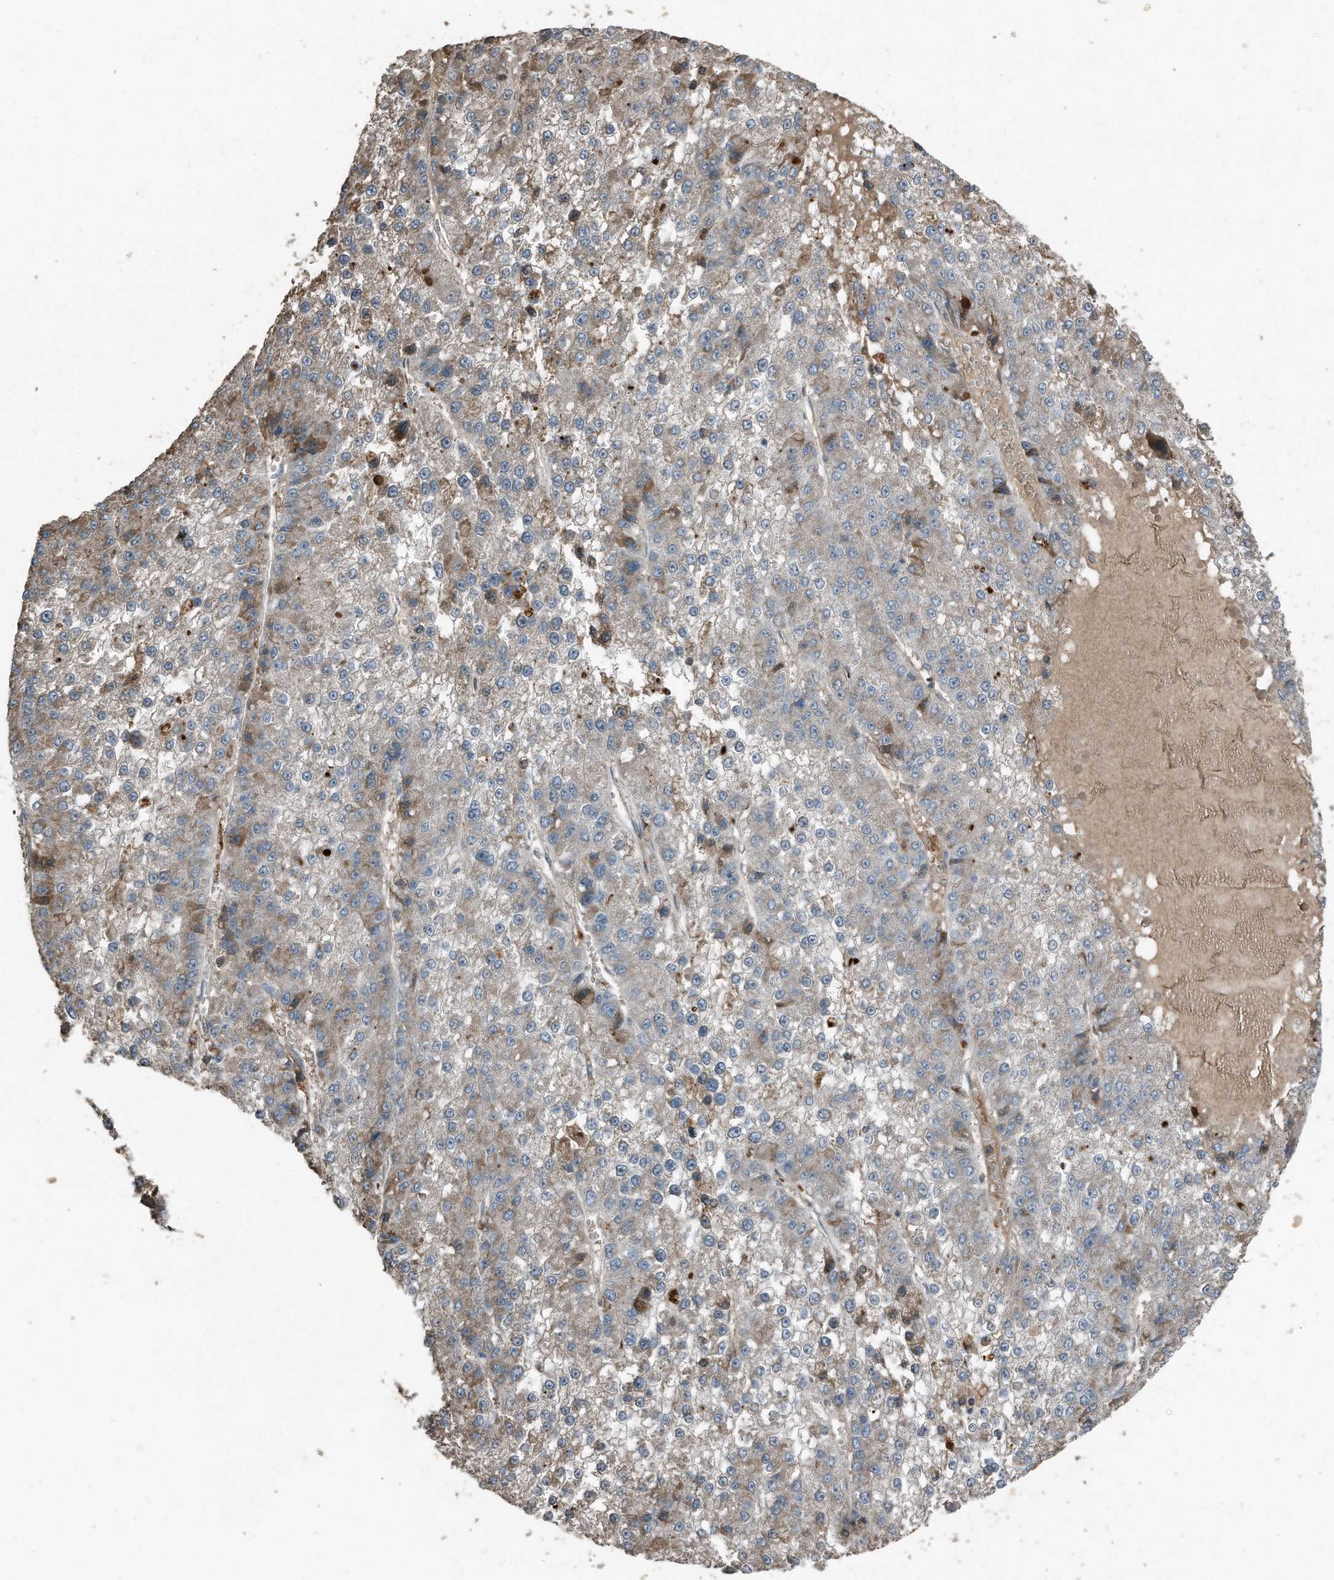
{"staining": {"intensity": "weak", "quantity": "<25%", "location": "cytoplasmic/membranous"}, "tissue": "liver cancer", "cell_type": "Tumor cells", "image_type": "cancer", "snomed": [{"axis": "morphology", "description": "Carcinoma, Hepatocellular, NOS"}, {"axis": "topography", "description": "Liver"}], "caption": "Human liver cancer stained for a protein using immunohistochemistry demonstrates no staining in tumor cells.", "gene": "C9", "patient": {"sex": "female", "age": 73}}